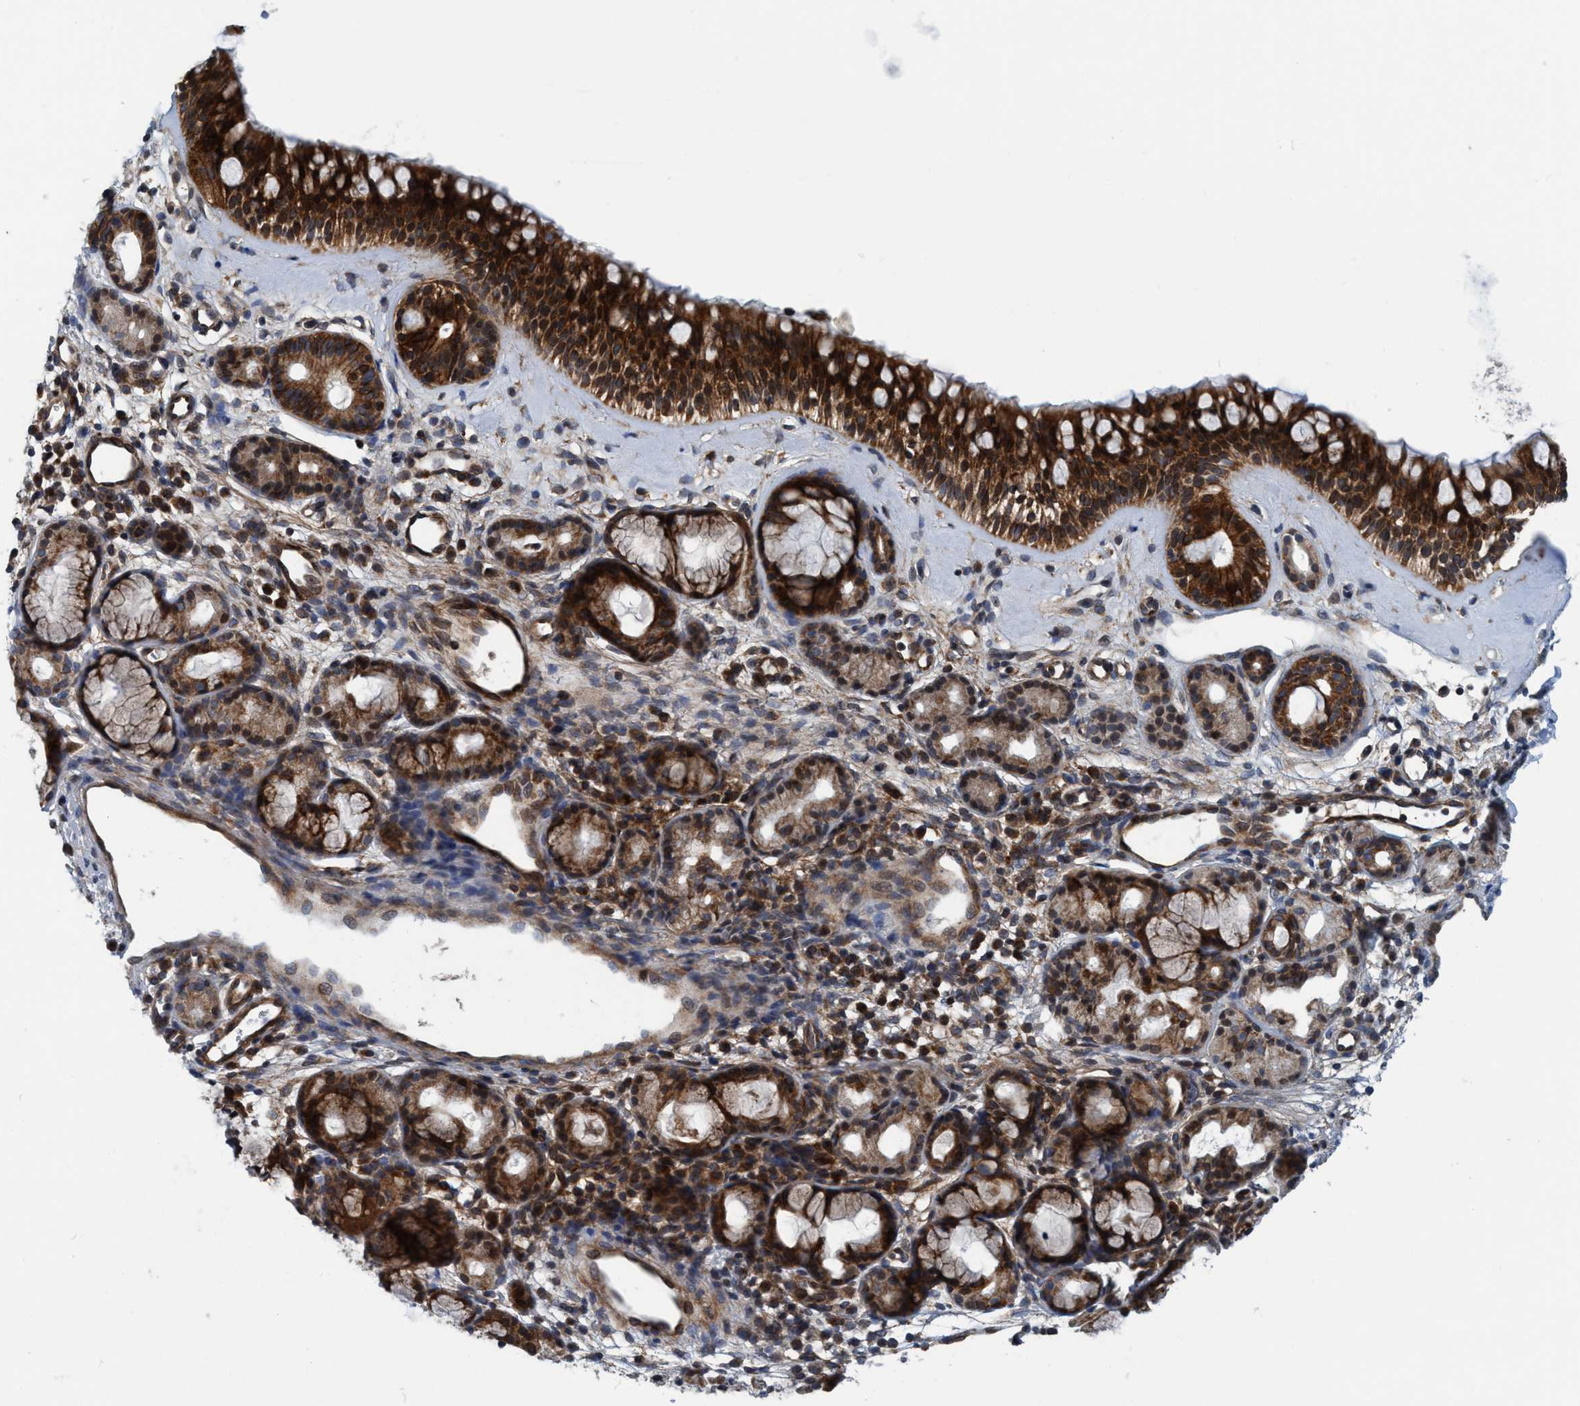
{"staining": {"intensity": "strong", "quantity": ">75%", "location": "cytoplasmic/membranous"}, "tissue": "nasopharynx", "cell_type": "Respiratory epithelial cells", "image_type": "normal", "snomed": [{"axis": "morphology", "description": "Normal tissue, NOS"}, {"axis": "topography", "description": "Nasopharynx"}], "caption": "A micrograph of nasopharynx stained for a protein reveals strong cytoplasmic/membranous brown staining in respiratory epithelial cells.", "gene": "SLC16A3", "patient": {"sex": "female", "age": 42}}